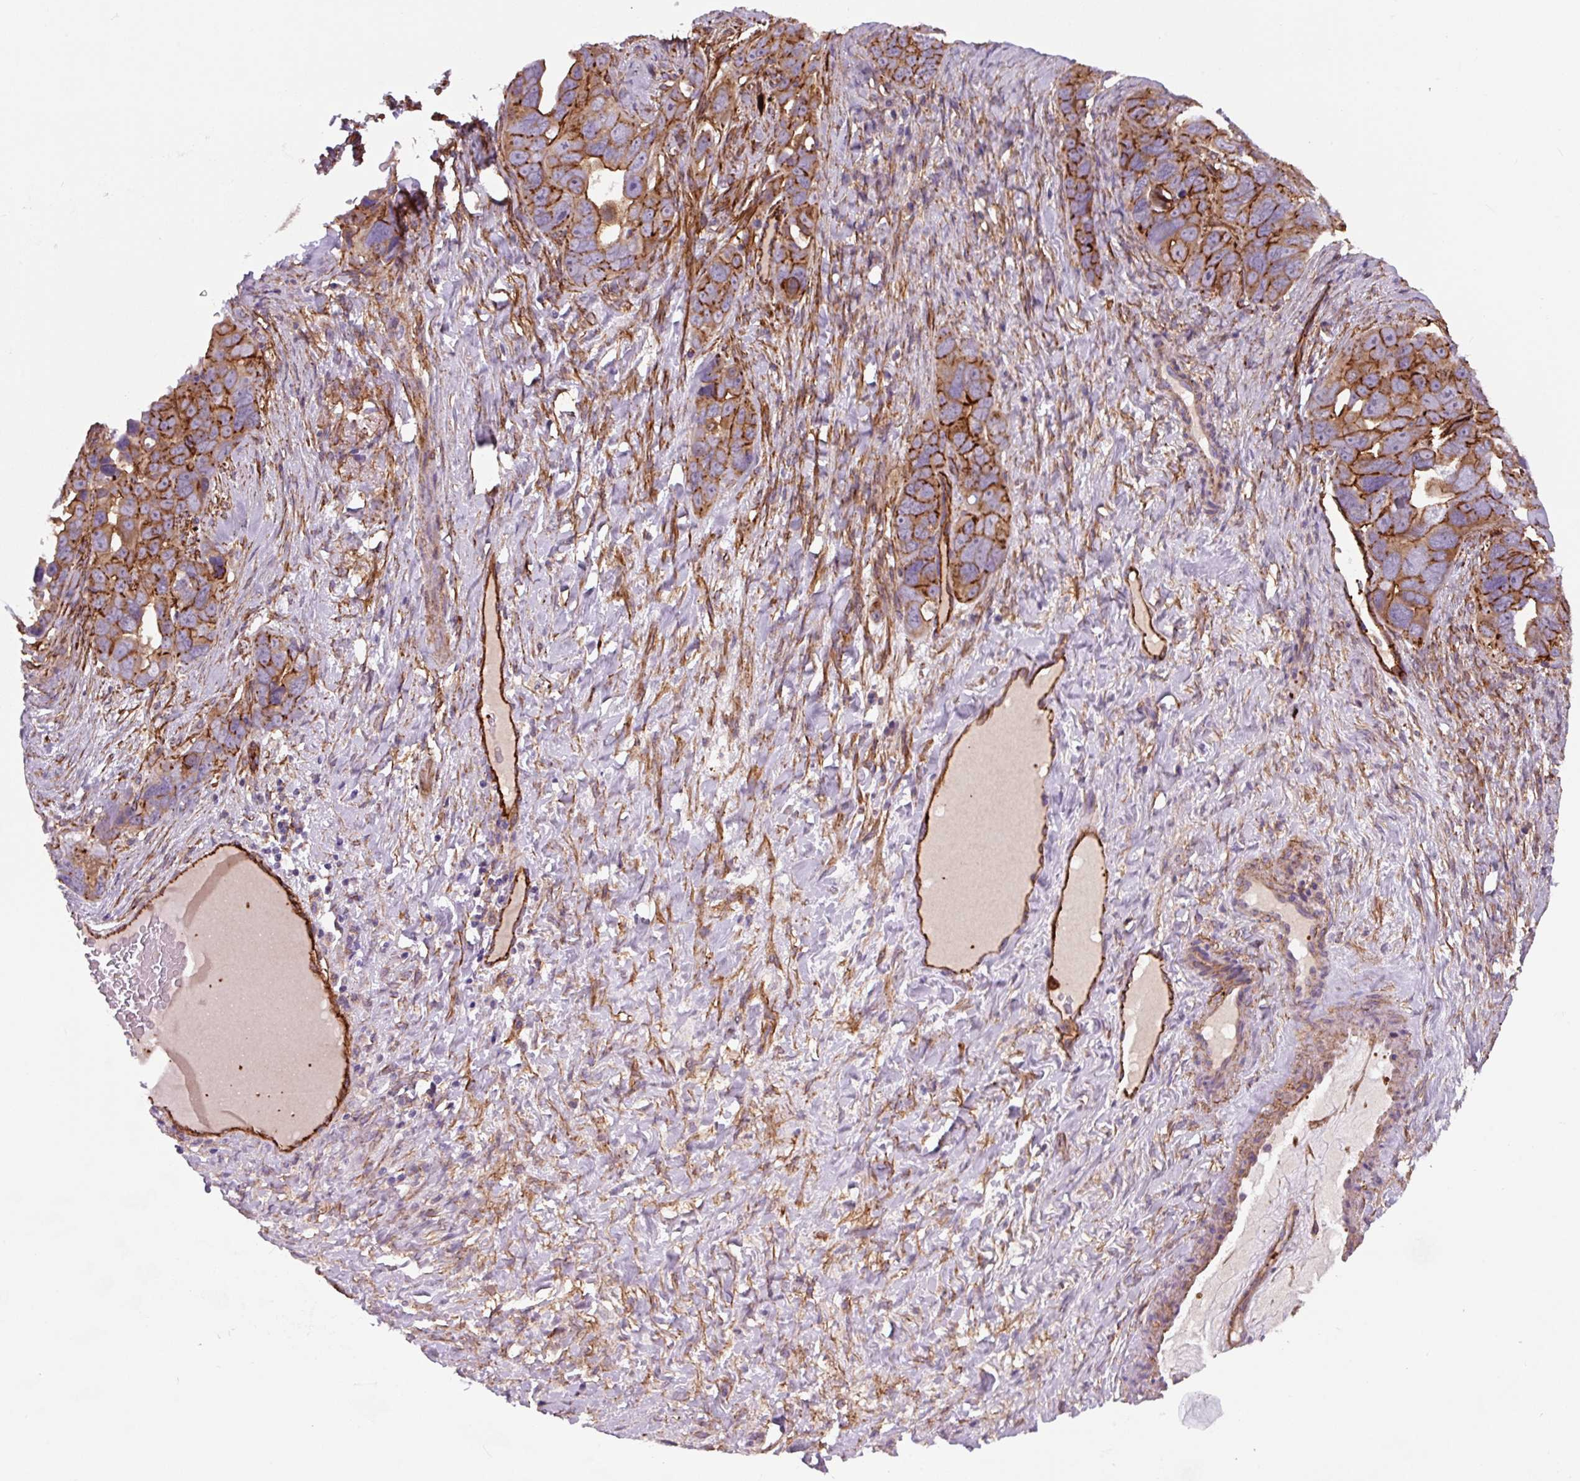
{"staining": {"intensity": "strong", "quantity": ">75%", "location": "cytoplasmic/membranous"}, "tissue": "ovarian cancer", "cell_type": "Tumor cells", "image_type": "cancer", "snomed": [{"axis": "morphology", "description": "Cystadenocarcinoma, serous, NOS"}, {"axis": "topography", "description": "Ovary"}], "caption": "Ovarian cancer stained with a protein marker exhibits strong staining in tumor cells.", "gene": "DHFR2", "patient": {"sex": "female", "age": 63}}